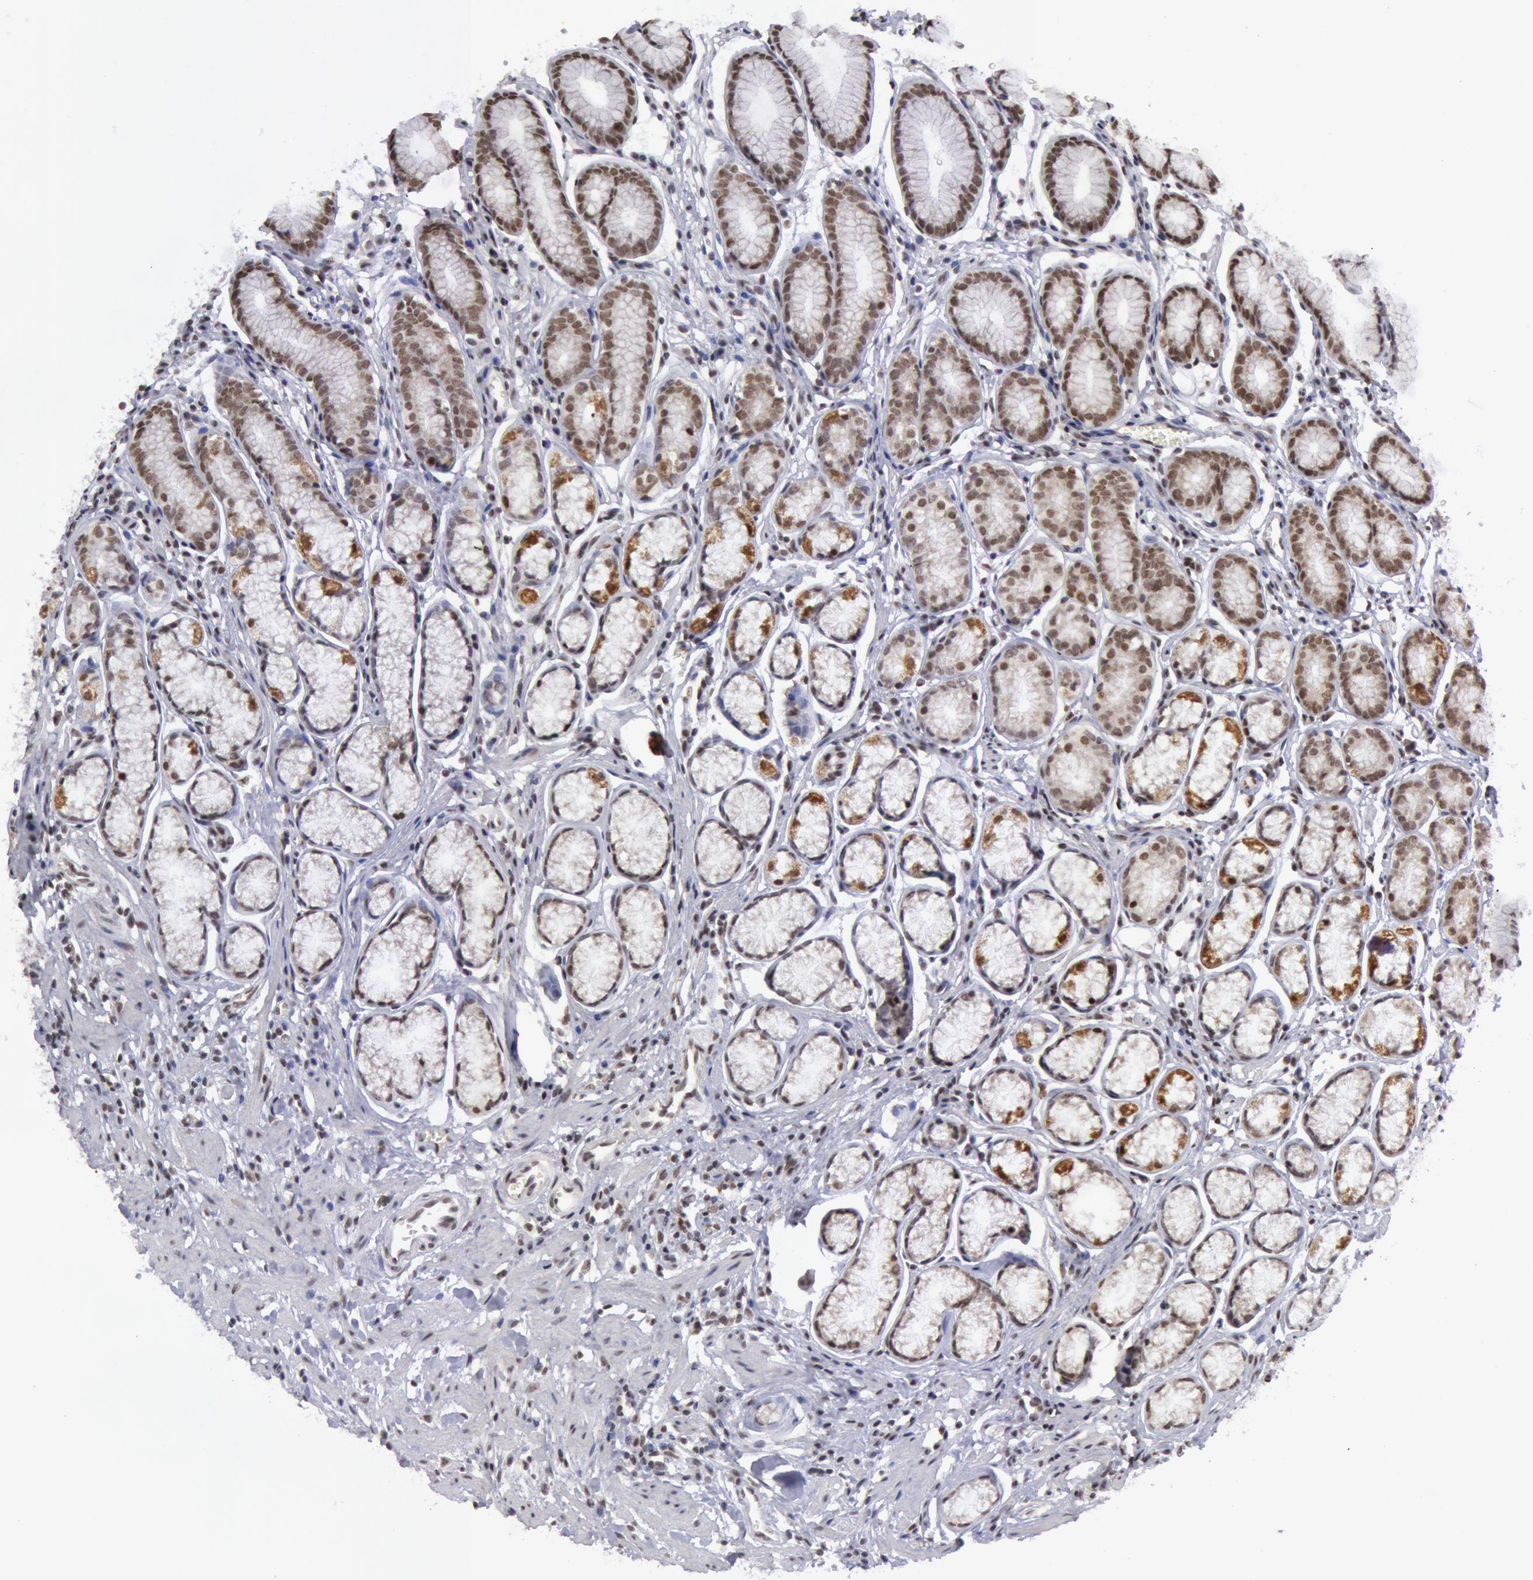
{"staining": {"intensity": "strong", "quantity": ">75%", "location": "cytoplasmic/membranous,nuclear"}, "tissue": "stomach", "cell_type": "Glandular cells", "image_type": "normal", "snomed": [{"axis": "morphology", "description": "Normal tissue, NOS"}, {"axis": "topography", "description": "Stomach"}], "caption": "A brown stain labels strong cytoplasmic/membranous,nuclear expression of a protein in glandular cells of normal human stomach.", "gene": "VRTN", "patient": {"sex": "male", "age": 42}}